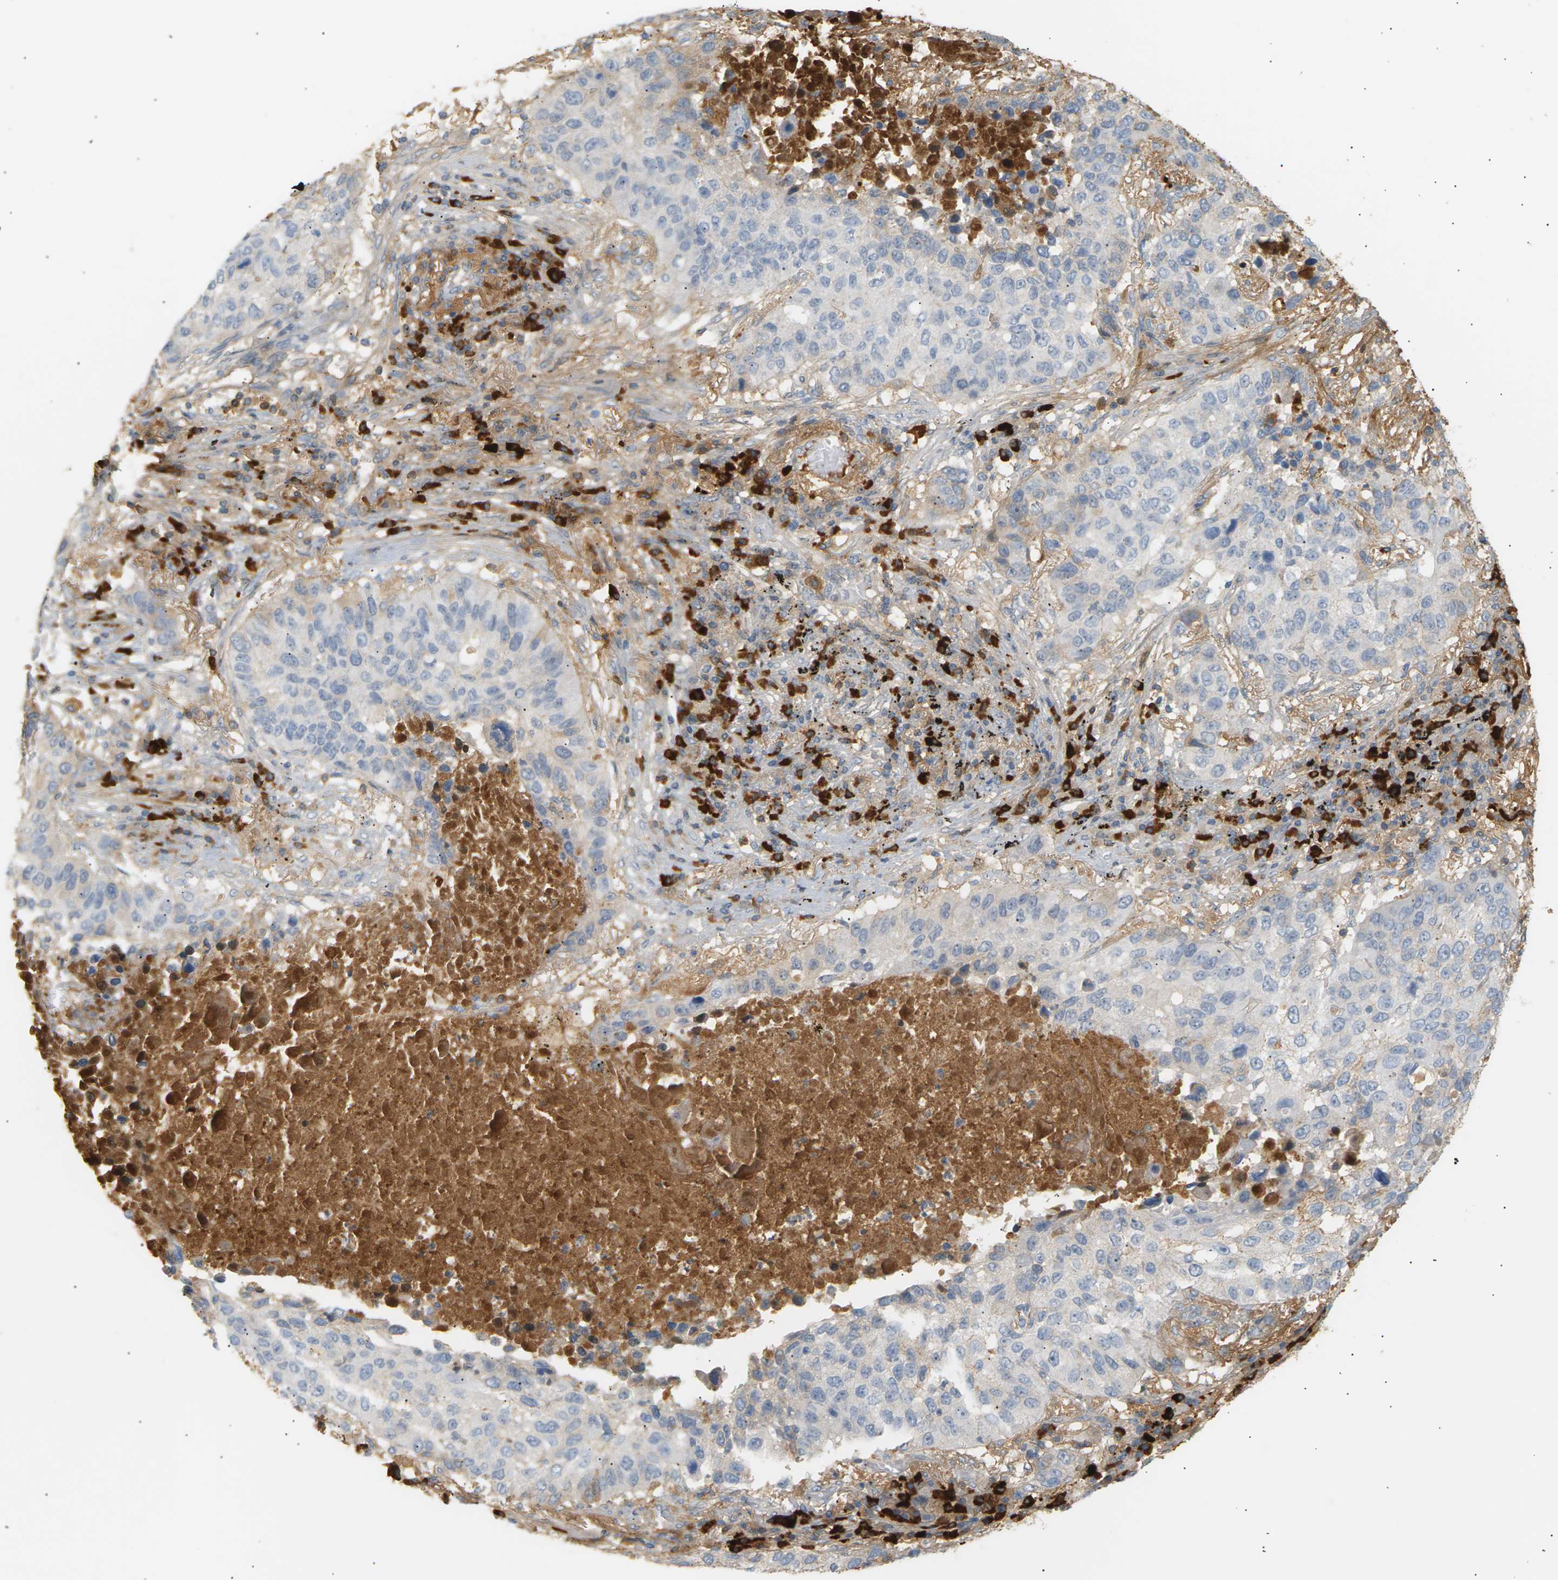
{"staining": {"intensity": "negative", "quantity": "none", "location": "none"}, "tissue": "lung cancer", "cell_type": "Tumor cells", "image_type": "cancer", "snomed": [{"axis": "morphology", "description": "Squamous cell carcinoma, NOS"}, {"axis": "topography", "description": "Lung"}], "caption": "Protein analysis of lung cancer (squamous cell carcinoma) exhibits no significant positivity in tumor cells.", "gene": "IGLC3", "patient": {"sex": "male", "age": 57}}